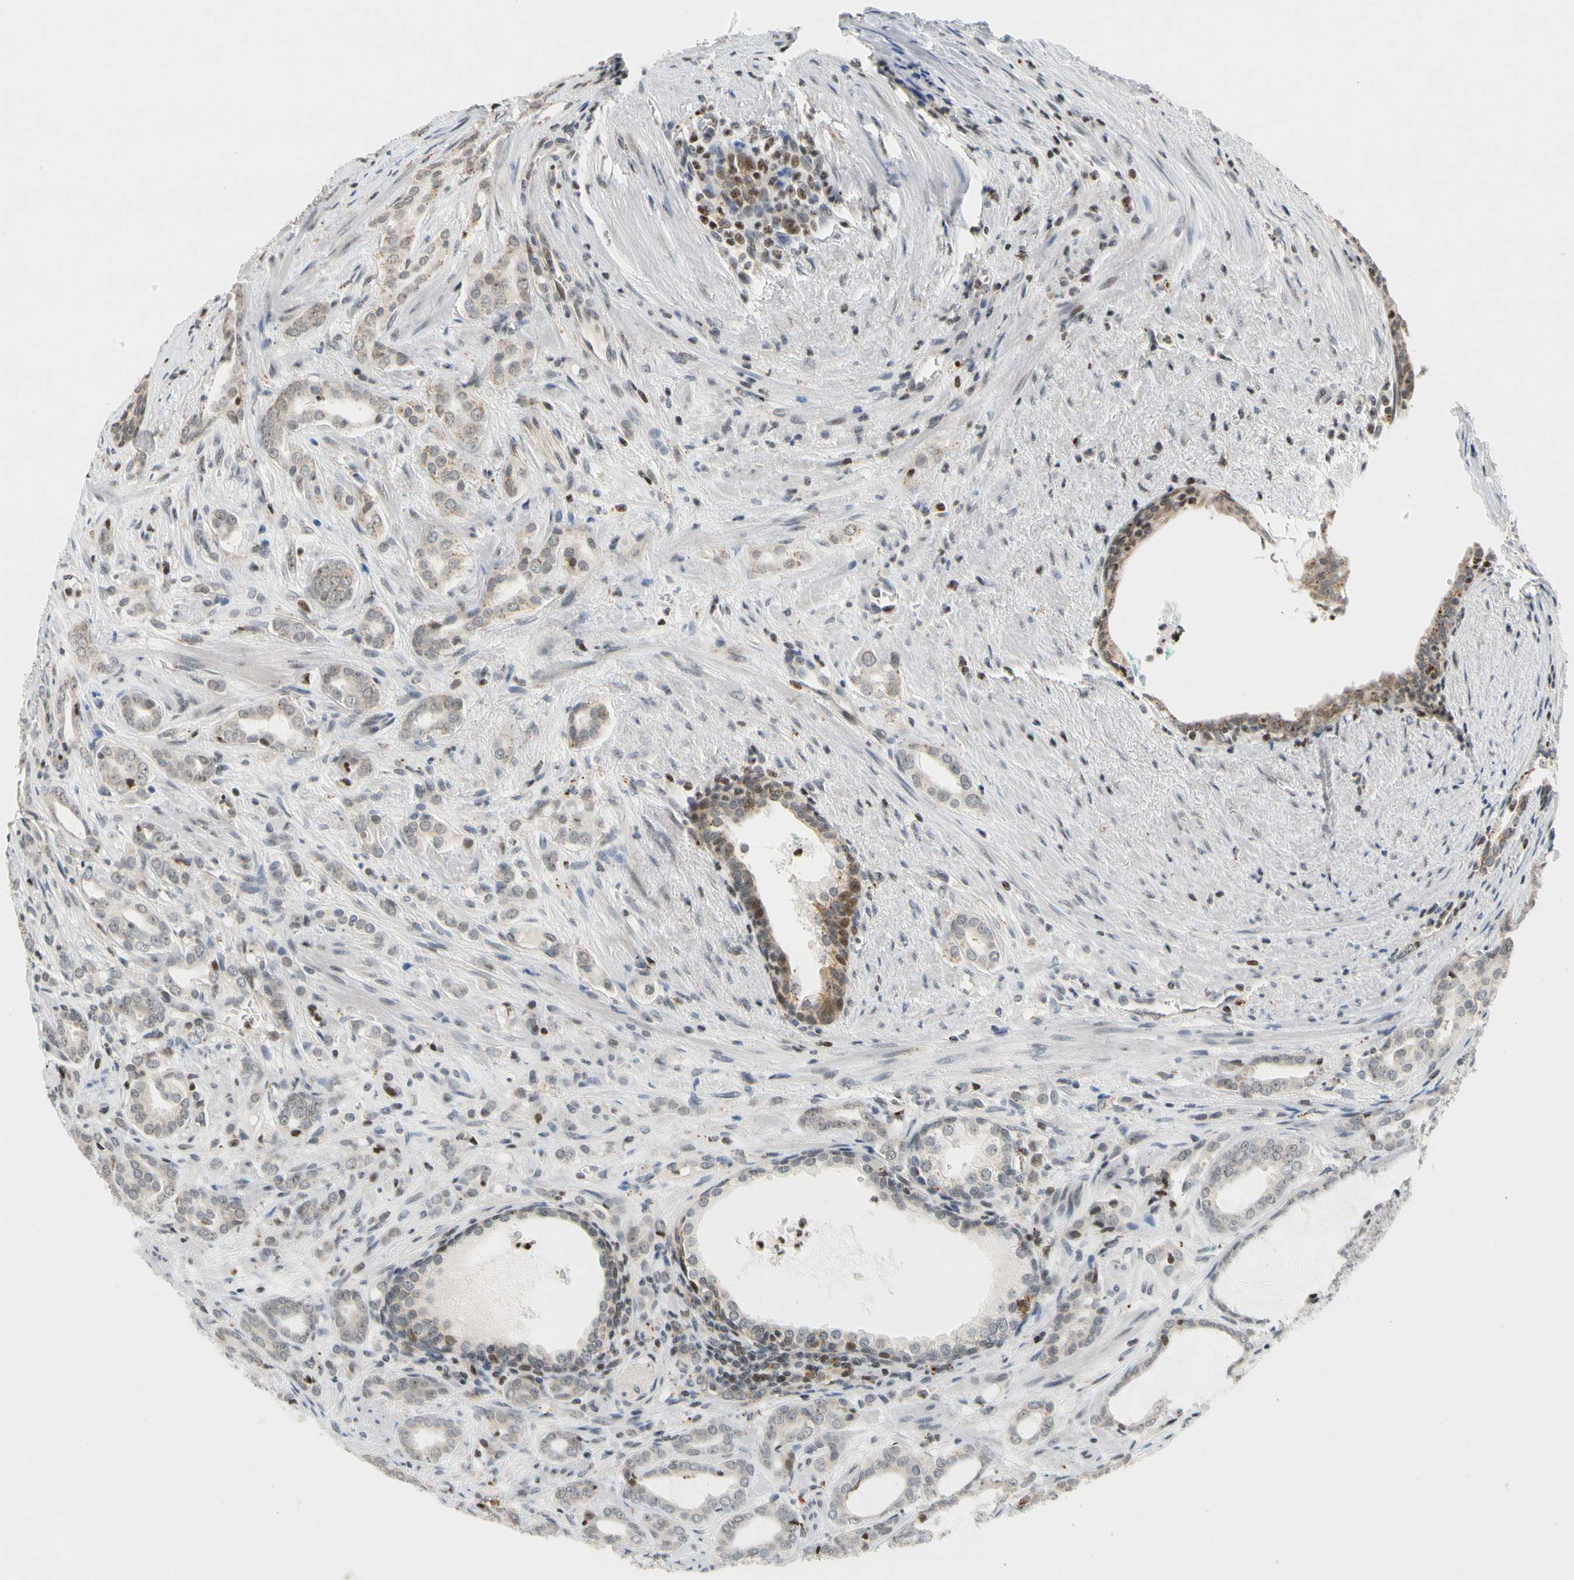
{"staining": {"intensity": "weak", "quantity": "<25%", "location": "cytoplasmic/membranous"}, "tissue": "prostate cancer", "cell_type": "Tumor cells", "image_type": "cancer", "snomed": [{"axis": "morphology", "description": "Adenocarcinoma, High grade"}, {"axis": "topography", "description": "Prostate"}], "caption": "Tumor cells are negative for protein expression in human prostate cancer. (DAB IHC, high magnification).", "gene": "CDK7", "patient": {"sex": "male", "age": 64}}